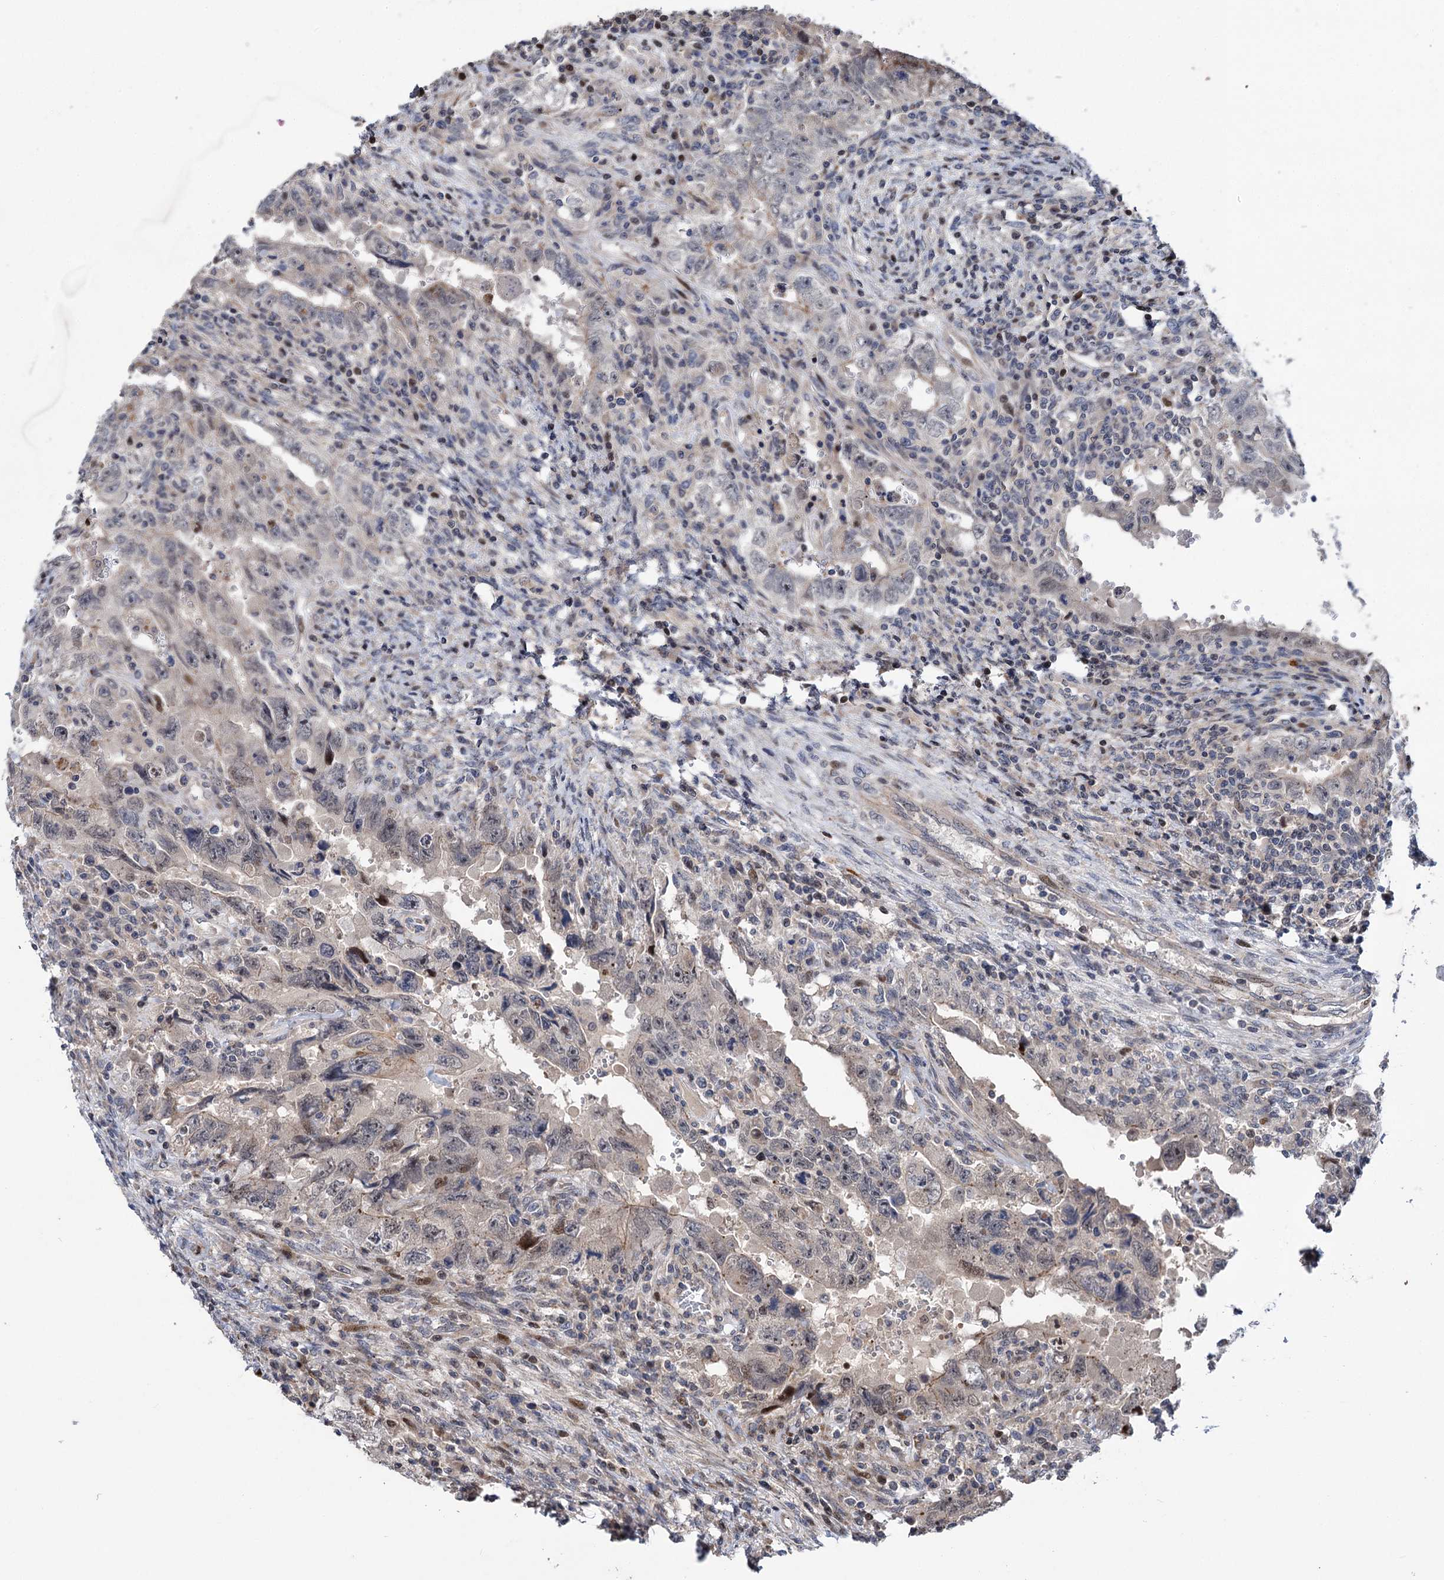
{"staining": {"intensity": "negative", "quantity": "none", "location": "none"}, "tissue": "testis cancer", "cell_type": "Tumor cells", "image_type": "cancer", "snomed": [{"axis": "morphology", "description": "Carcinoma, Embryonal, NOS"}, {"axis": "topography", "description": "Testis"}], "caption": "Immunohistochemistry (IHC) of human testis embryonal carcinoma displays no staining in tumor cells. (IHC, brightfield microscopy, high magnification).", "gene": "UBR1", "patient": {"sex": "male", "age": 26}}